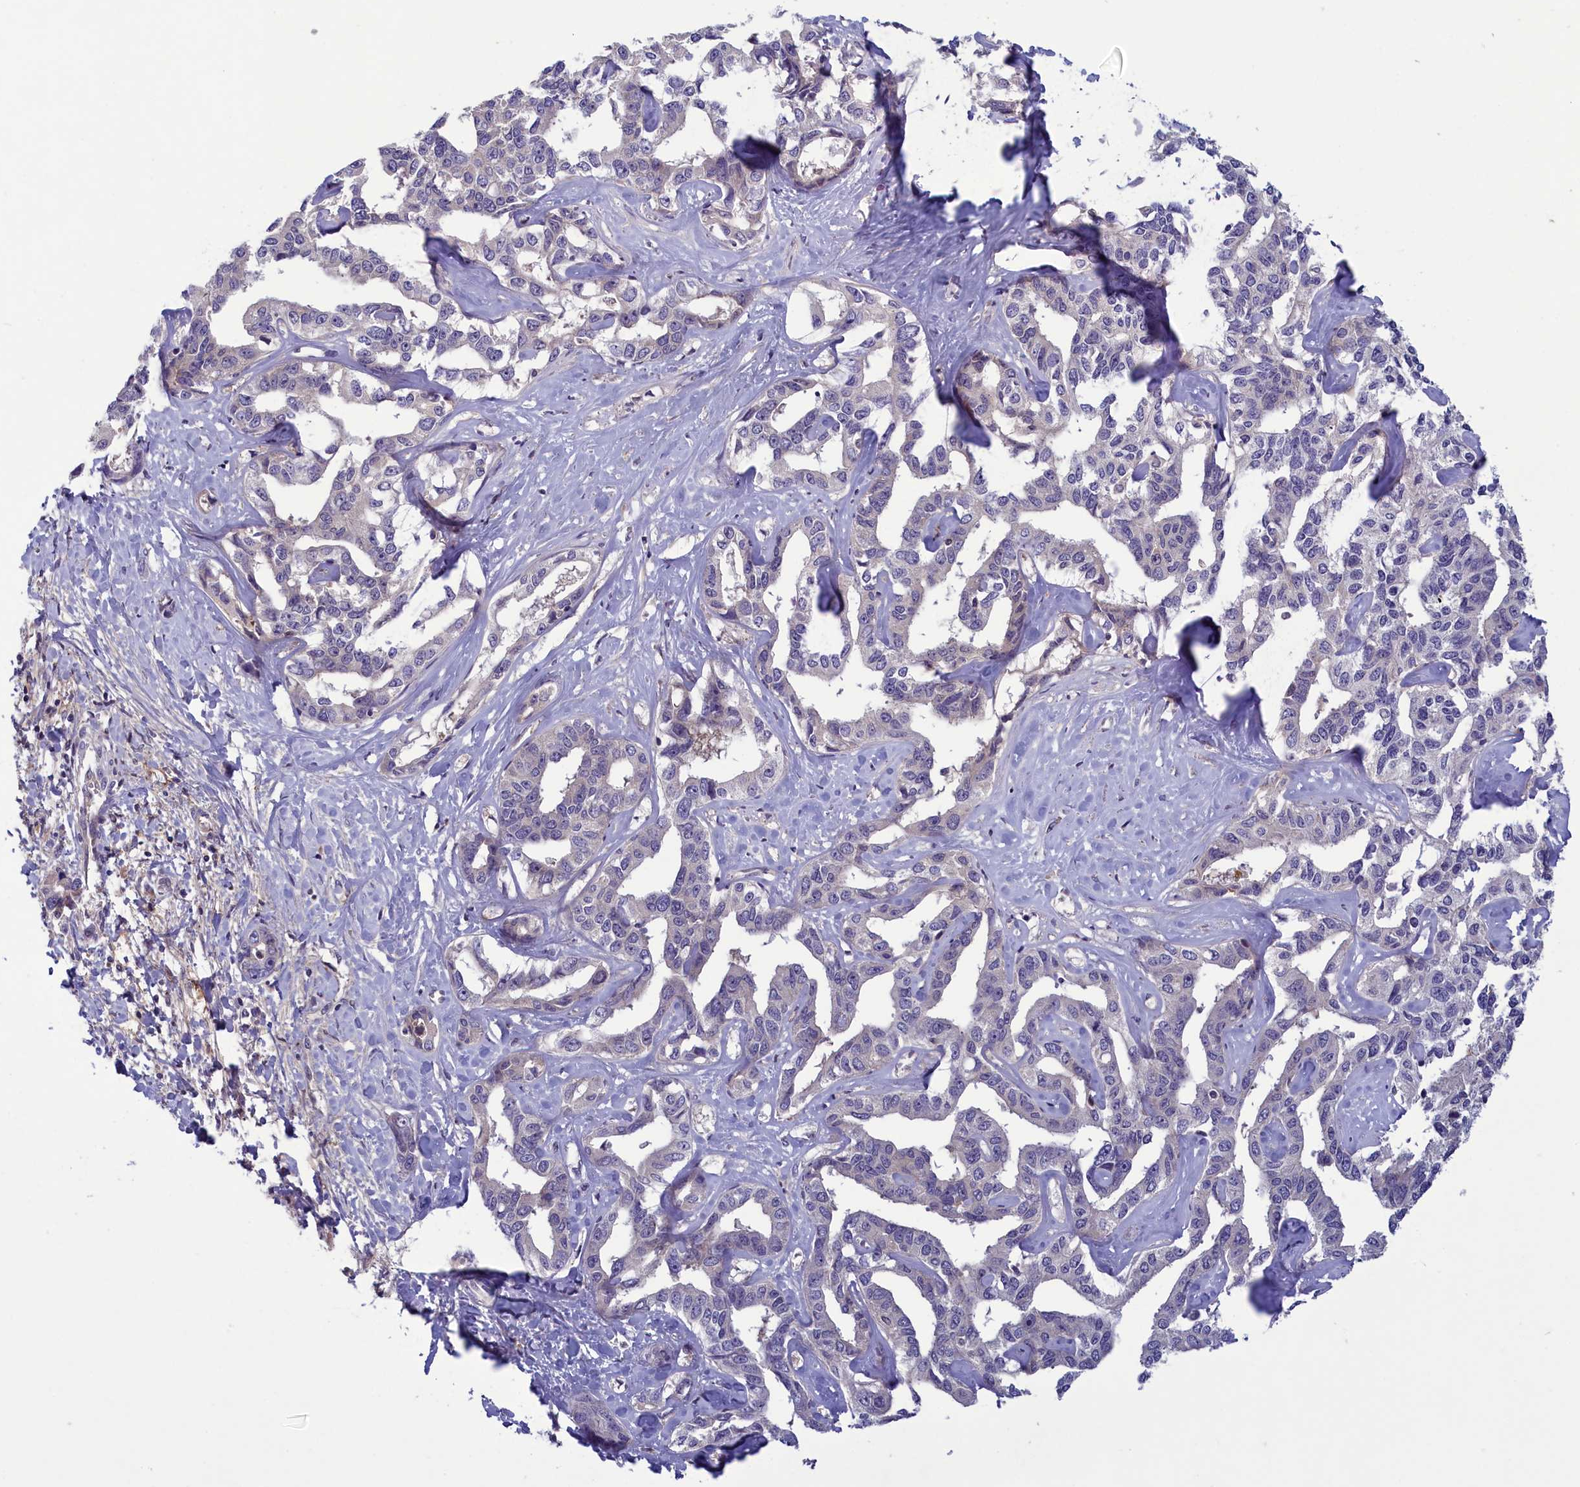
{"staining": {"intensity": "negative", "quantity": "none", "location": "none"}, "tissue": "liver cancer", "cell_type": "Tumor cells", "image_type": "cancer", "snomed": [{"axis": "morphology", "description": "Cholangiocarcinoma"}, {"axis": "topography", "description": "Liver"}], "caption": "Immunohistochemistry micrograph of neoplastic tissue: liver cancer (cholangiocarcinoma) stained with DAB shows no significant protein positivity in tumor cells. Brightfield microscopy of immunohistochemistry stained with DAB (3,3'-diaminobenzidine) (brown) and hematoxylin (blue), captured at high magnification.", "gene": "NUBP1", "patient": {"sex": "male", "age": 59}}